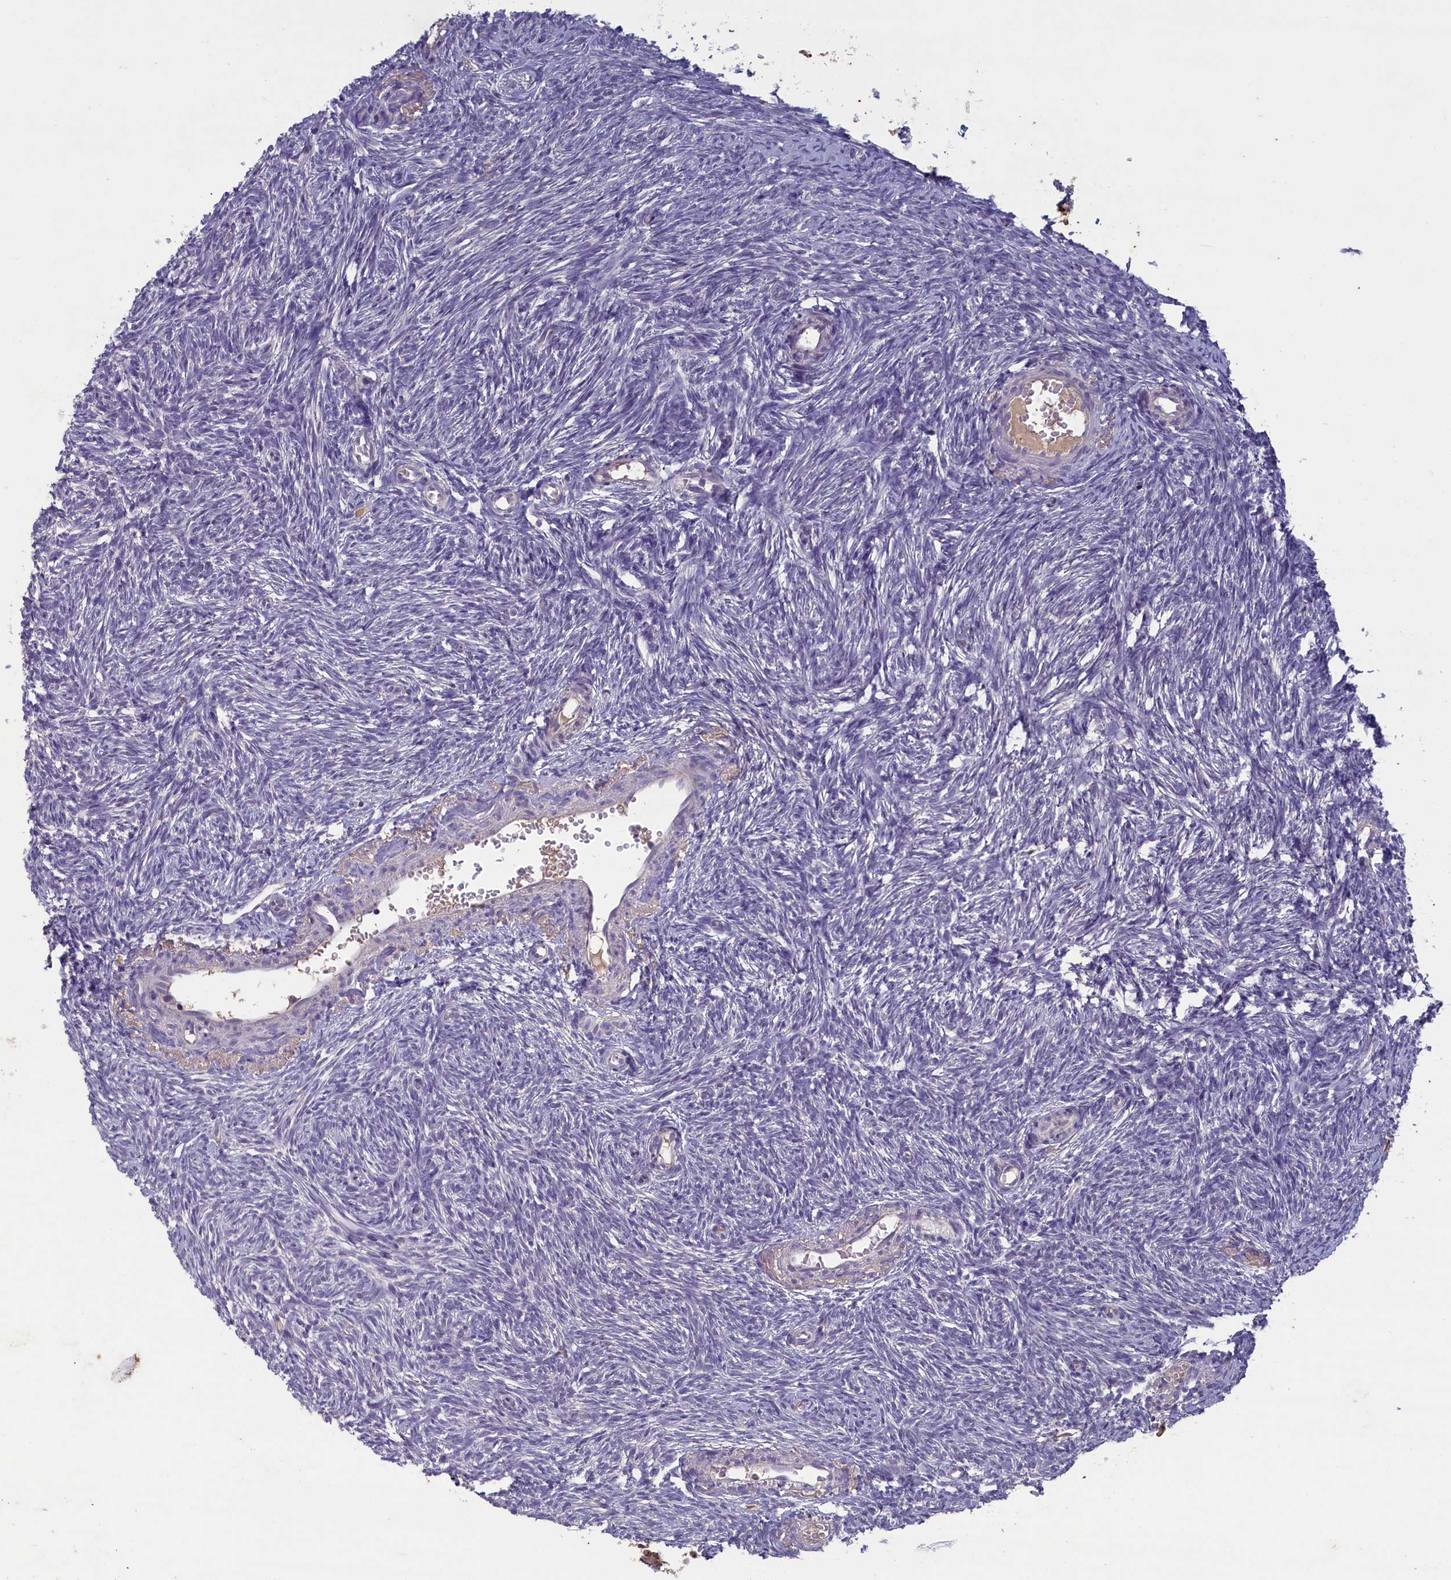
{"staining": {"intensity": "negative", "quantity": "none", "location": "none"}, "tissue": "ovary", "cell_type": "Ovarian stroma cells", "image_type": "normal", "snomed": [{"axis": "morphology", "description": "Normal tissue, NOS"}, {"axis": "topography", "description": "Ovary"}], "caption": "Immunohistochemistry photomicrograph of unremarkable ovary: human ovary stained with DAB reveals no significant protein expression in ovarian stroma cells.", "gene": "ATF7IP2", "patient": {"sex": "female", "age": 51}}